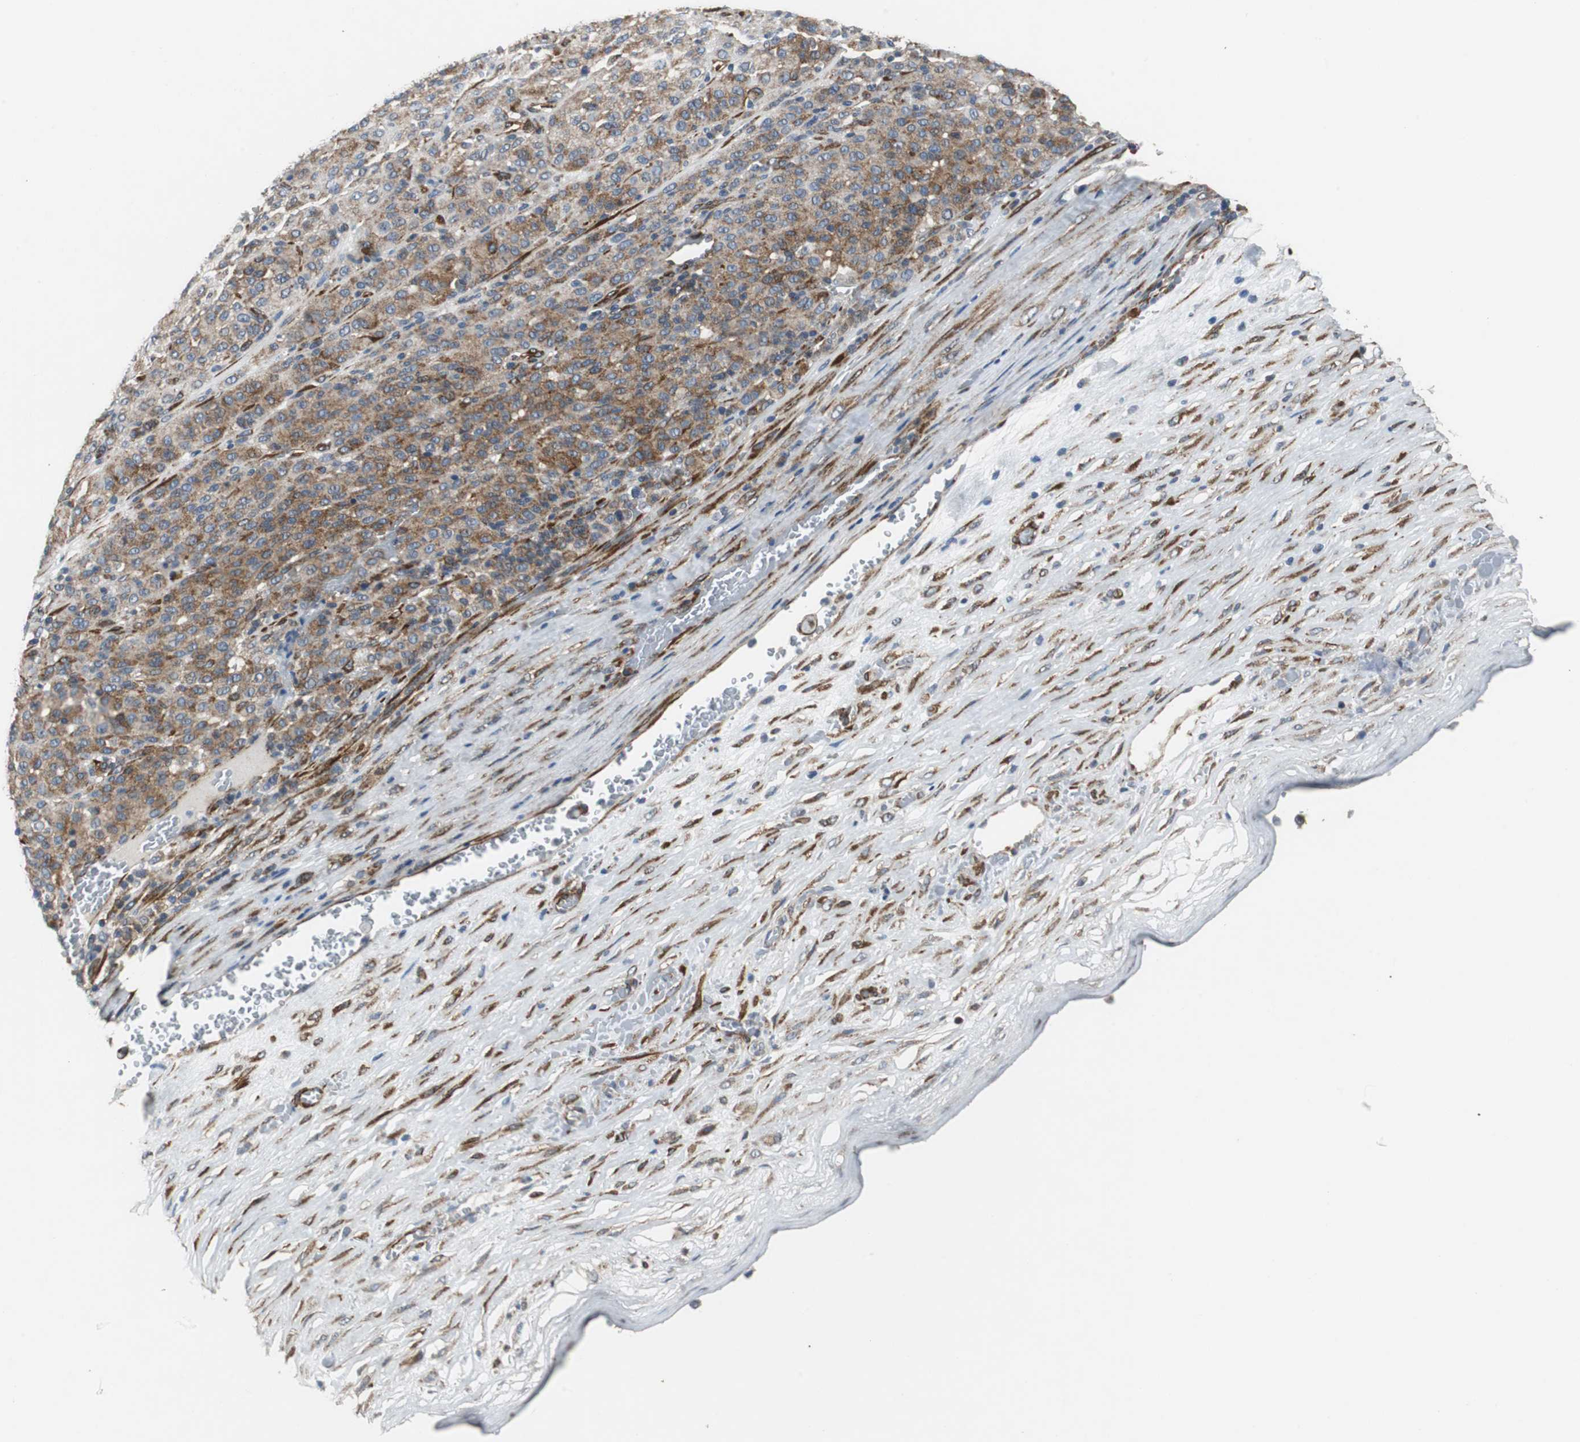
{"staining": {"intensity": "moderate", "quantity": ">75%", "location": "cytoplasmic/membranous"}, "tissue": "melanoma", "cell_type": "Tumor cells", "image_type": "cancer", "snomed": [{"axis": "morphology", "description": "Malignant melanoma, Metastatic site"}, {"axis": "topography", "description": "Pancreas"}], "caption": "Moderate cytoplasmic/membranous protein positivity is seen in about >75% of tumor cells in malignant melanoma (metastatic site). Using DAB (3,3'-diaminobenzidine) (brown) and hematoxylin (blue) stains, captured at high magnification using brightfield microscopy.", "gene": "ISCU", "patient": {"sex": "female", "age": 30}}